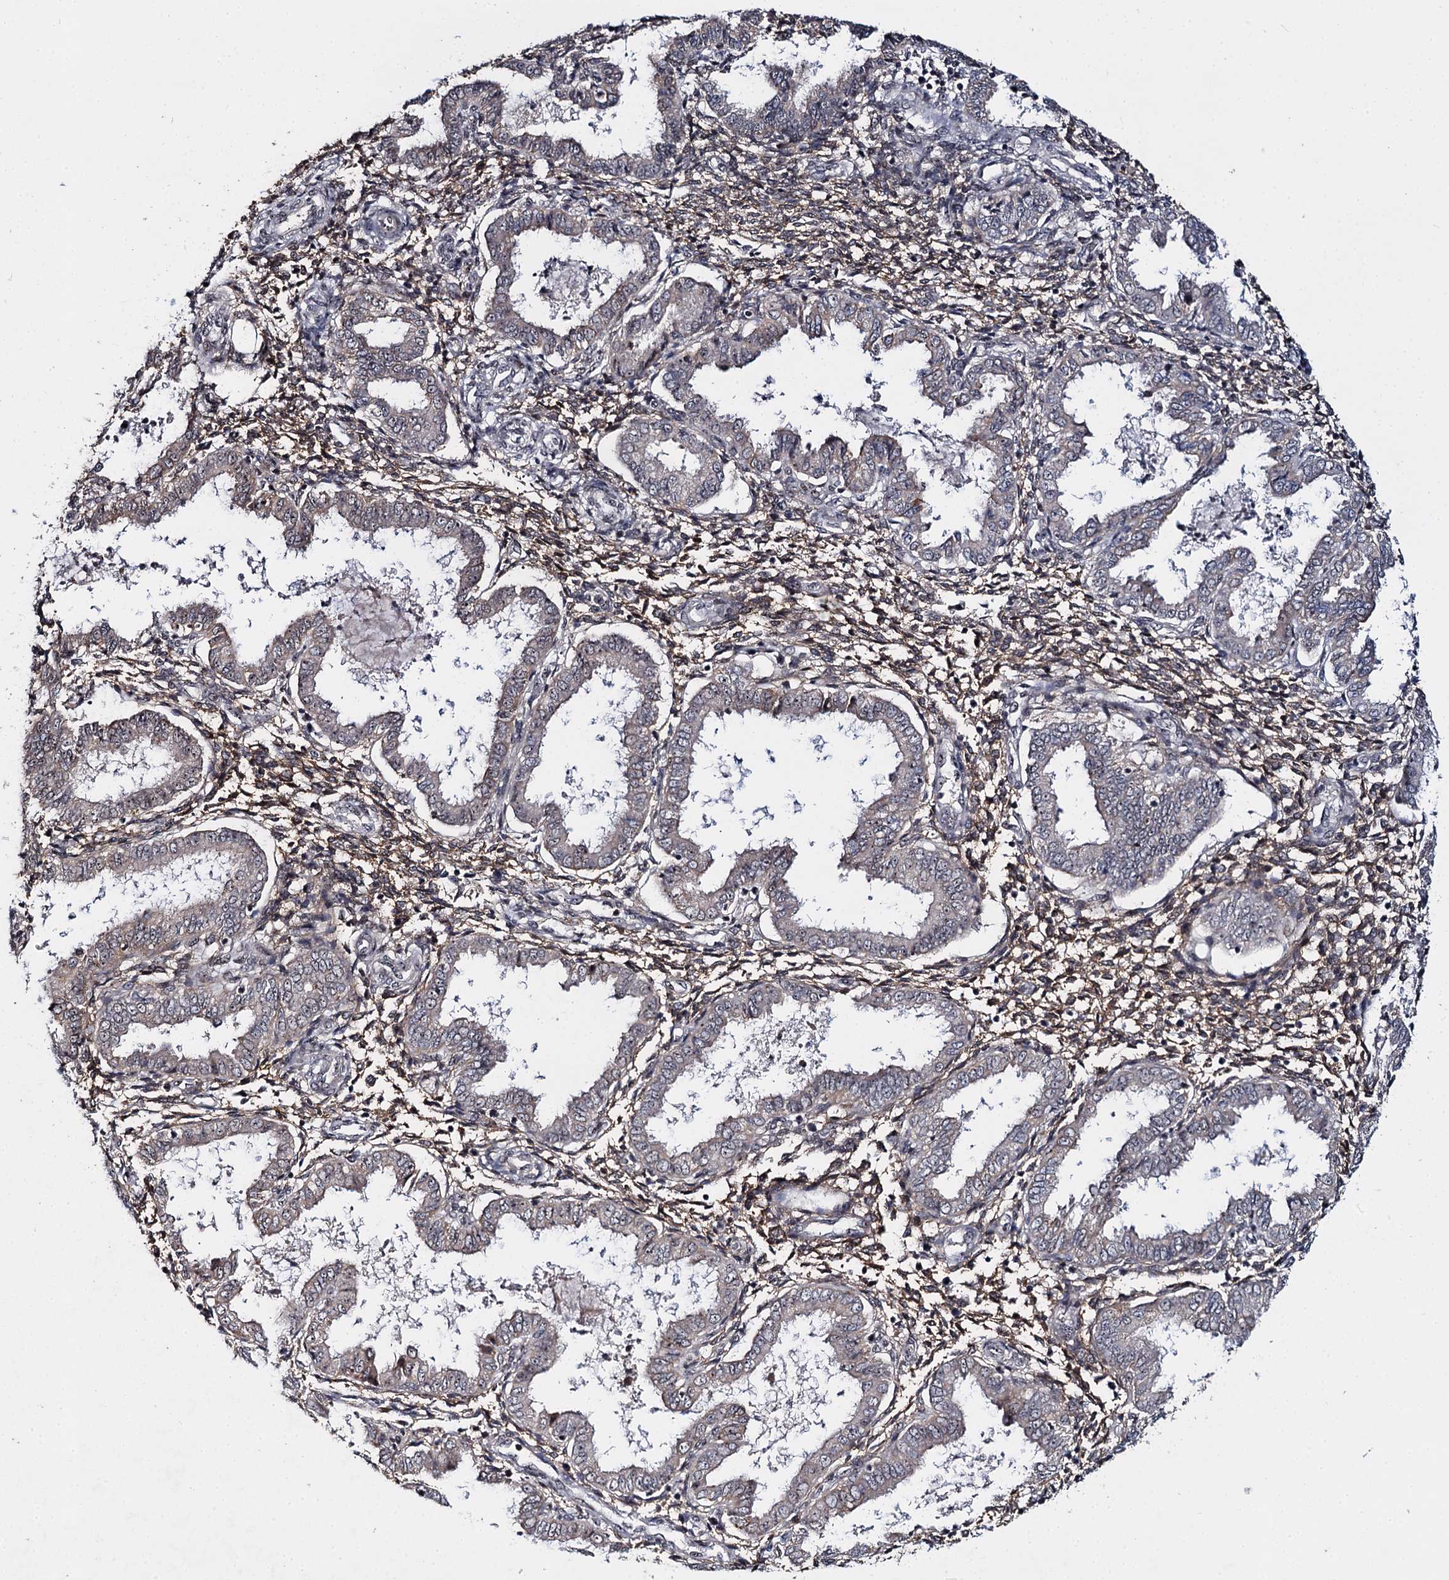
{"staining": {"intensity": "weak", "quantity": "<25%", "location": "cytoplasmic/membranous,nuclear"}, "tissue": "endometrium", "cell_type": "Cells in endometrial stroma", "image_type": "normal", "snomed": [{"axis": "morphology", "description": "Normal tissue, NOS"}, {"axis": "topography", "description": "Endometrium"}], "caption": "This is a histopathology image of IHC staining of normal endometrium, which shows no positivity in cells in endometrial stroma.", "gene": "SUPT20H", "patient": {"sex": "female", "age": 33}}